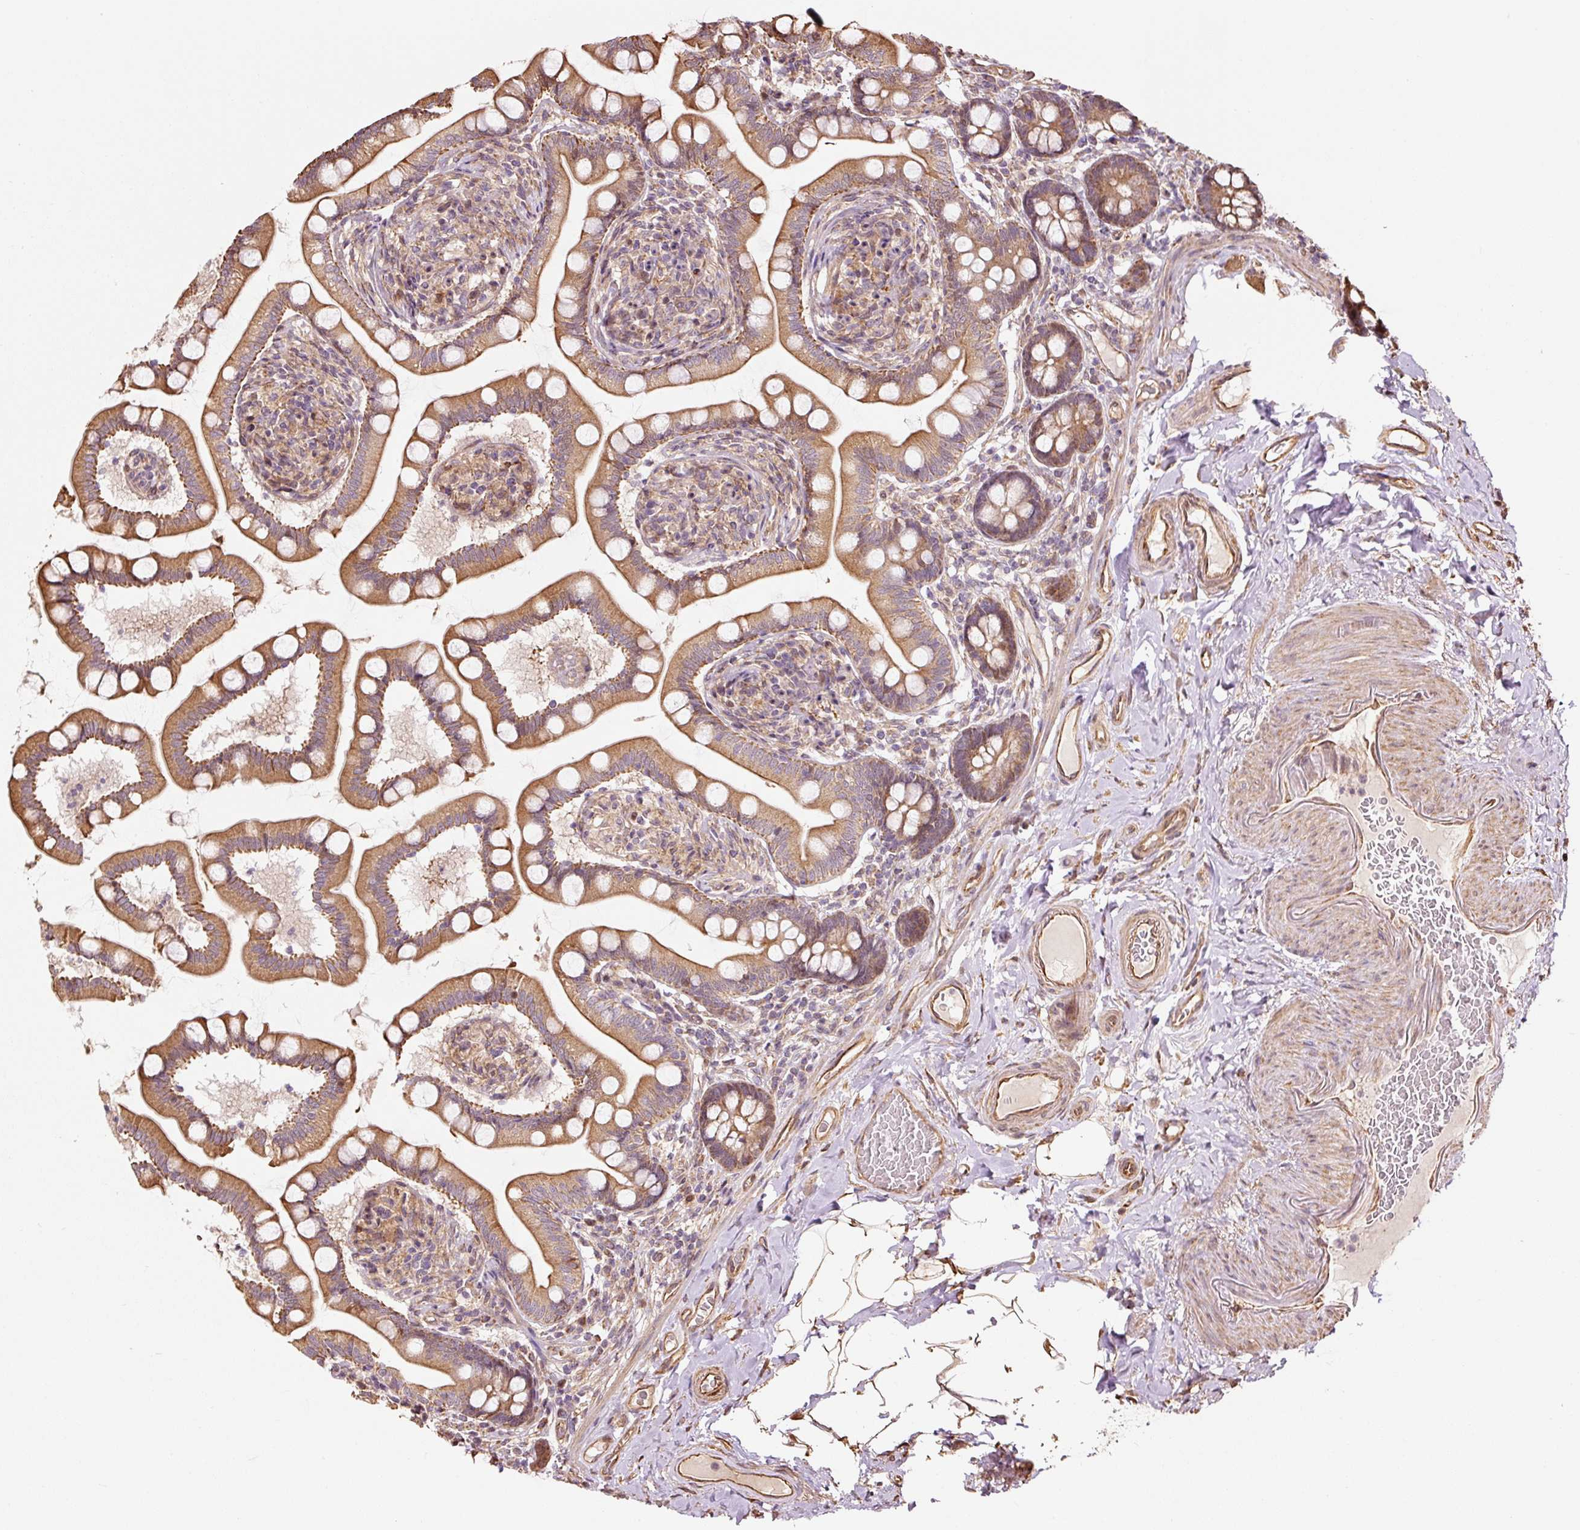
{"staining": {"intensity": "strong", "quantity": ">75%", "location": "cytoplasmic/membranous"}, "tissue": "small intestine", "cell_type": "Glandular cells", "image_type": "normal", "snomed": [{"axis": "morphology", "description": "Normal tissue, NOS"}, {"axis": "topography", "description": "Small intestine"}], "caption": "Immunohistochemistry (DAB (3,3'-diaminobenzidine)) staining of unremarkable small intestine reveals strong cytoplasmic/membranous protein expression in about >75% of glandular cells.", "gene": "ETF1", "patient": {"sex": "female", "age": 64}}